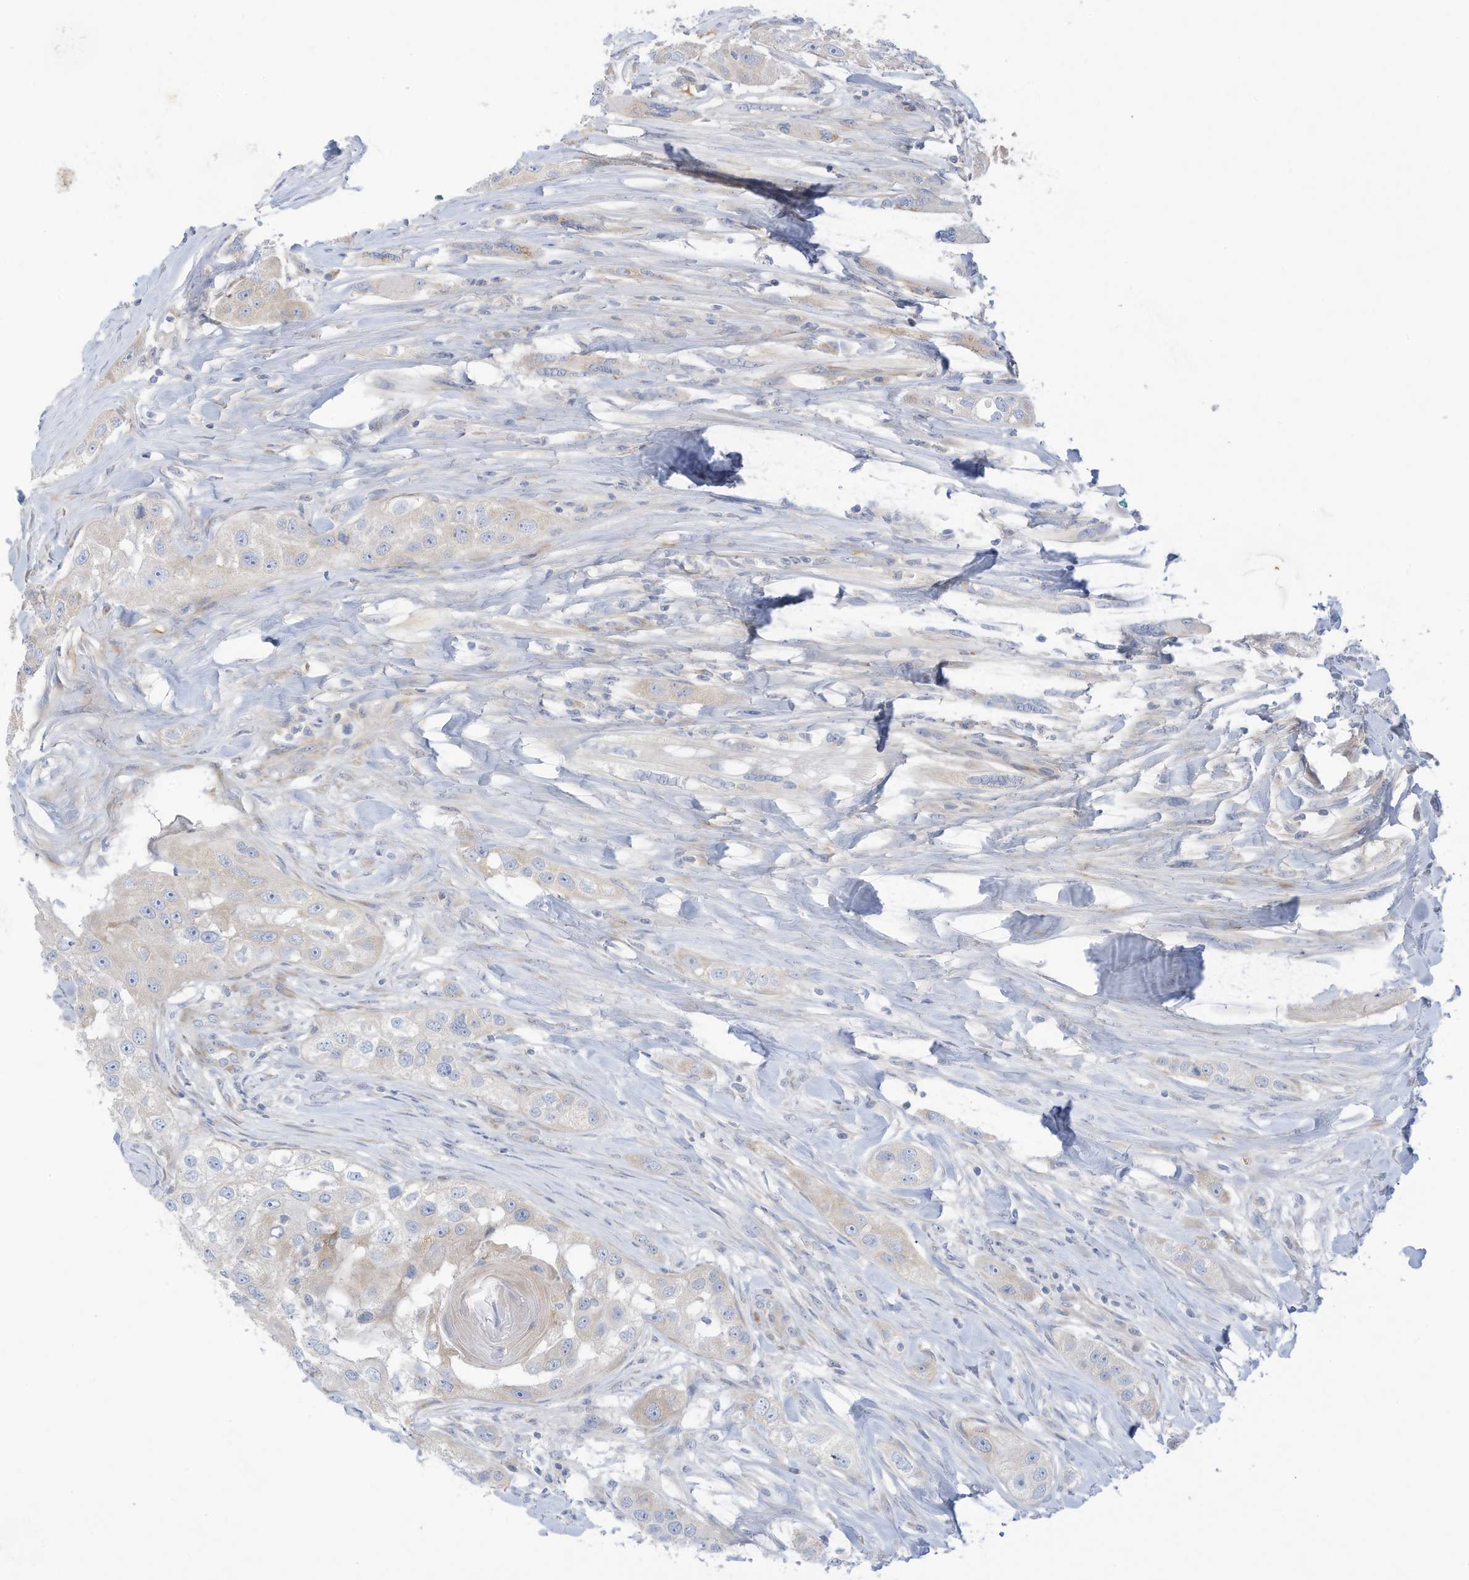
{"staining": {"intensity": "negative", "quantity": "none", "location": "none"}, "tissue": "head and neck cancer", "cell_type": "Tumor cells", "image_type": "cancer", "snomed": [{"axis": "morphology", "description": "Normal tissue, NOS"}, {"axis": "morphology", "description": "Squamous cell carcinoma, NOS"}, {"axis": "topography", "description": "Skeletal muscle"}, {"axis": "topography", "description": "Head-Neck"}], "caption": "Immunohistochemical staining of human squamous cell carcinoma (head and neck) shows no significant positivity in tumor cells.", "gene": "TRMT2B", "patient": {"sex": "male", "age": 51}}